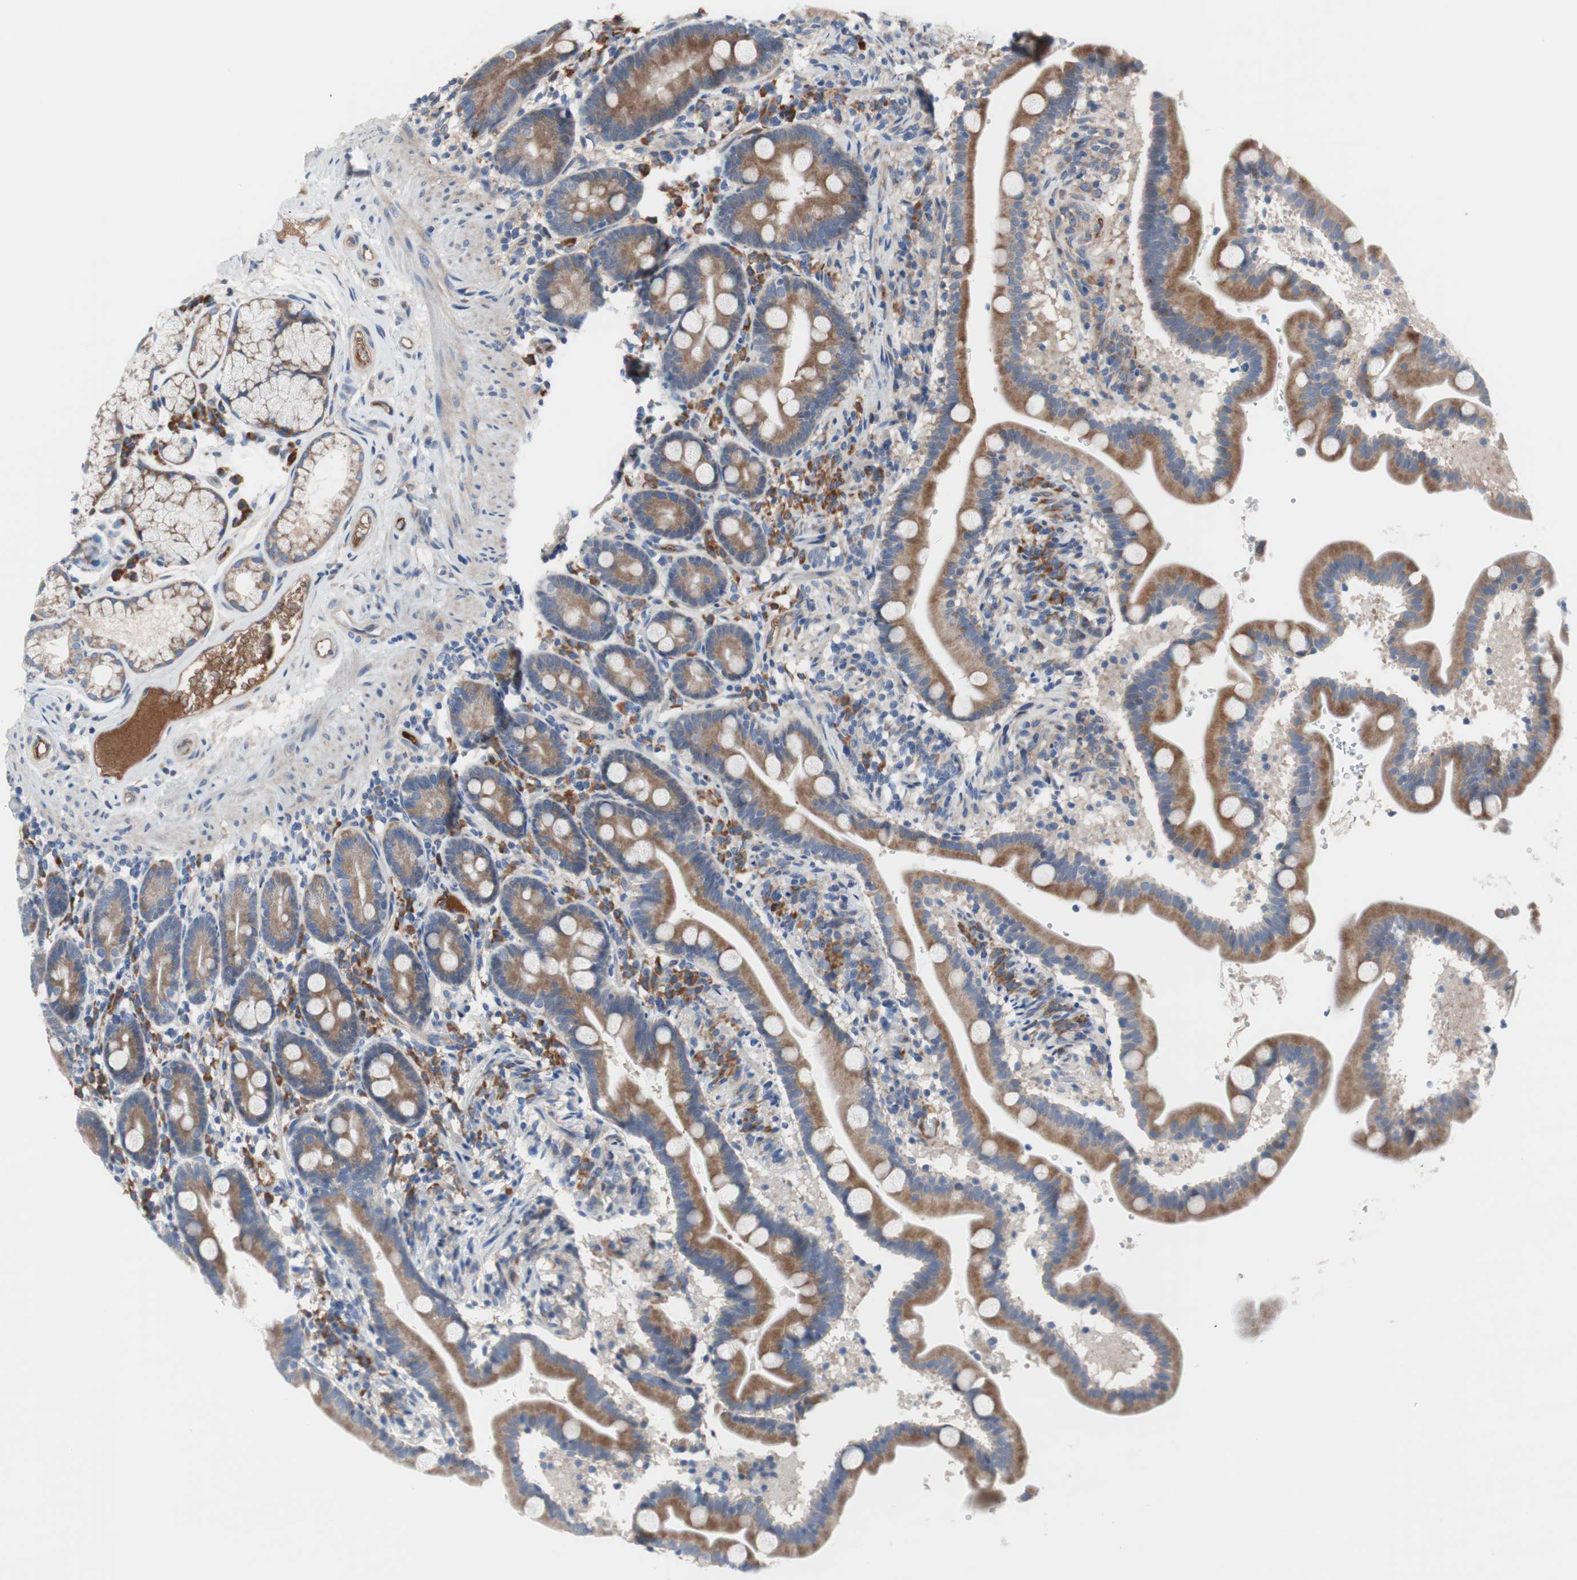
{"staining": {"intensity": "moderate", "quantity": ">75%", "location": "cytoplasmic/membranous"}, "tissue": "duodenum", "cell_type": "Glandular cells", "image_type": "normal", "snomed": [{"axis": "morphology", "description": "Normal tissue, NOS"}, {"axis": "topography", "description": "Duodenum"}], "caption": "Immunohistochemistry staining of benign duodenum, which displays medium levels of moderate cytoplasmic/membranous staining in about >75% of glandular cells indicating moderate cytoplasmic/membranous protein staining. The staining was performed using DAB (brown) for protein detection and nuclei were counterstained in hematoxylin (blue).", "gene": "KANSL1", "patient": {"sex": "male", "age": 54}}